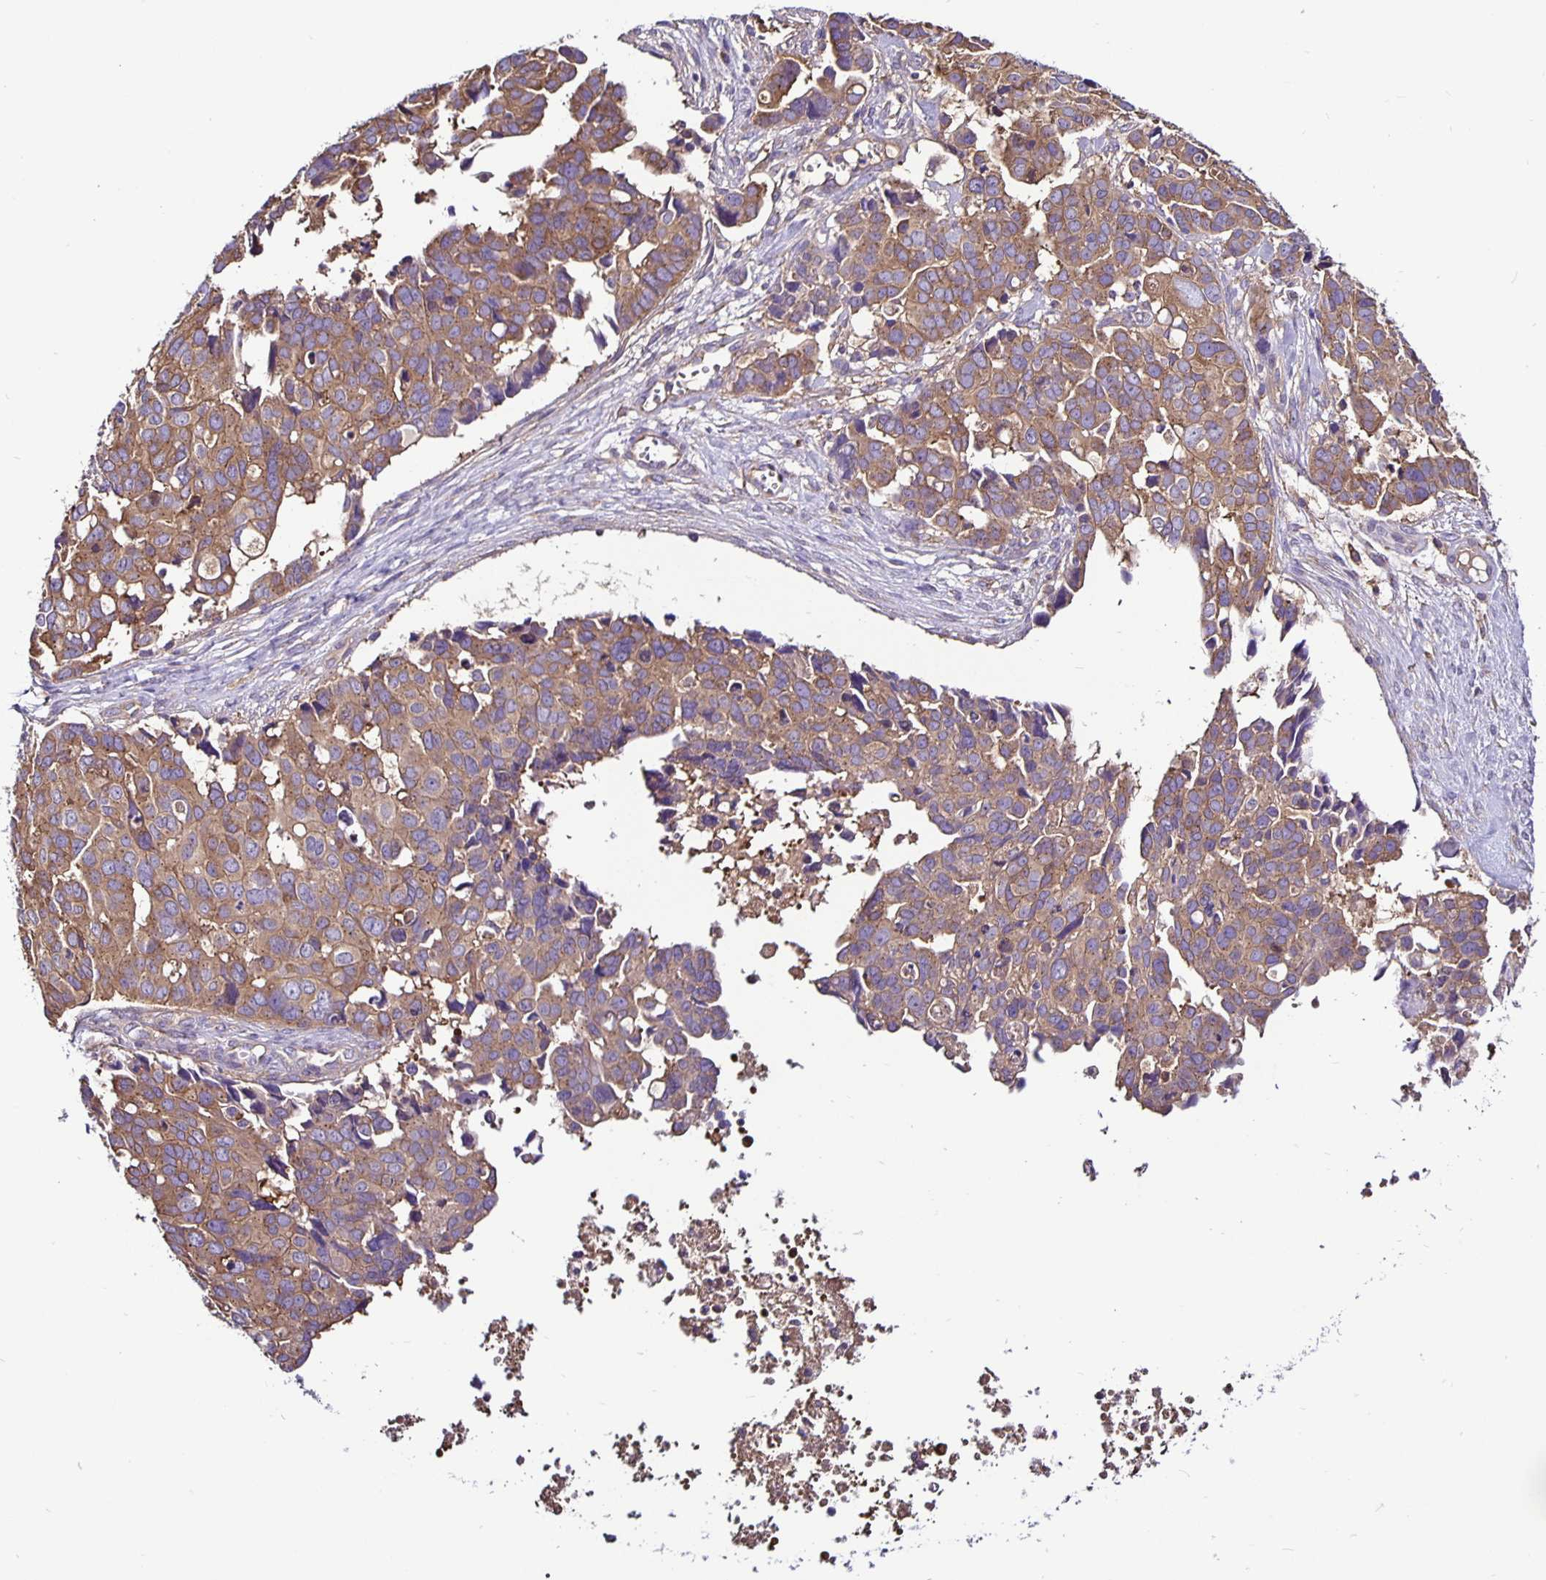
{"staining": {"intensity": "moderate", "quantity": ">75%", "location": "cytoplasmic/membranous"}, "tissue": "ovarian cancer", "cell_type": "Tumor cells", "image_type": "cancer", "snomed": [{"axis": "morphology", "description": "Carcinoma, endometroid"}, {"axis": "topography", "description": "Ovary"}], "caption": "Ovarian cancer (endometroid carcinoma) tissue demonstrates moderate cytoplasmic/membranous staining in about >75% of tumor cells (Stains: DAB in brown, nuclei in blue, Microscopy: brightfield microscopy at high magnification).", "gene": "SNX5", "patient": {"sex": "female", "age": 78}}